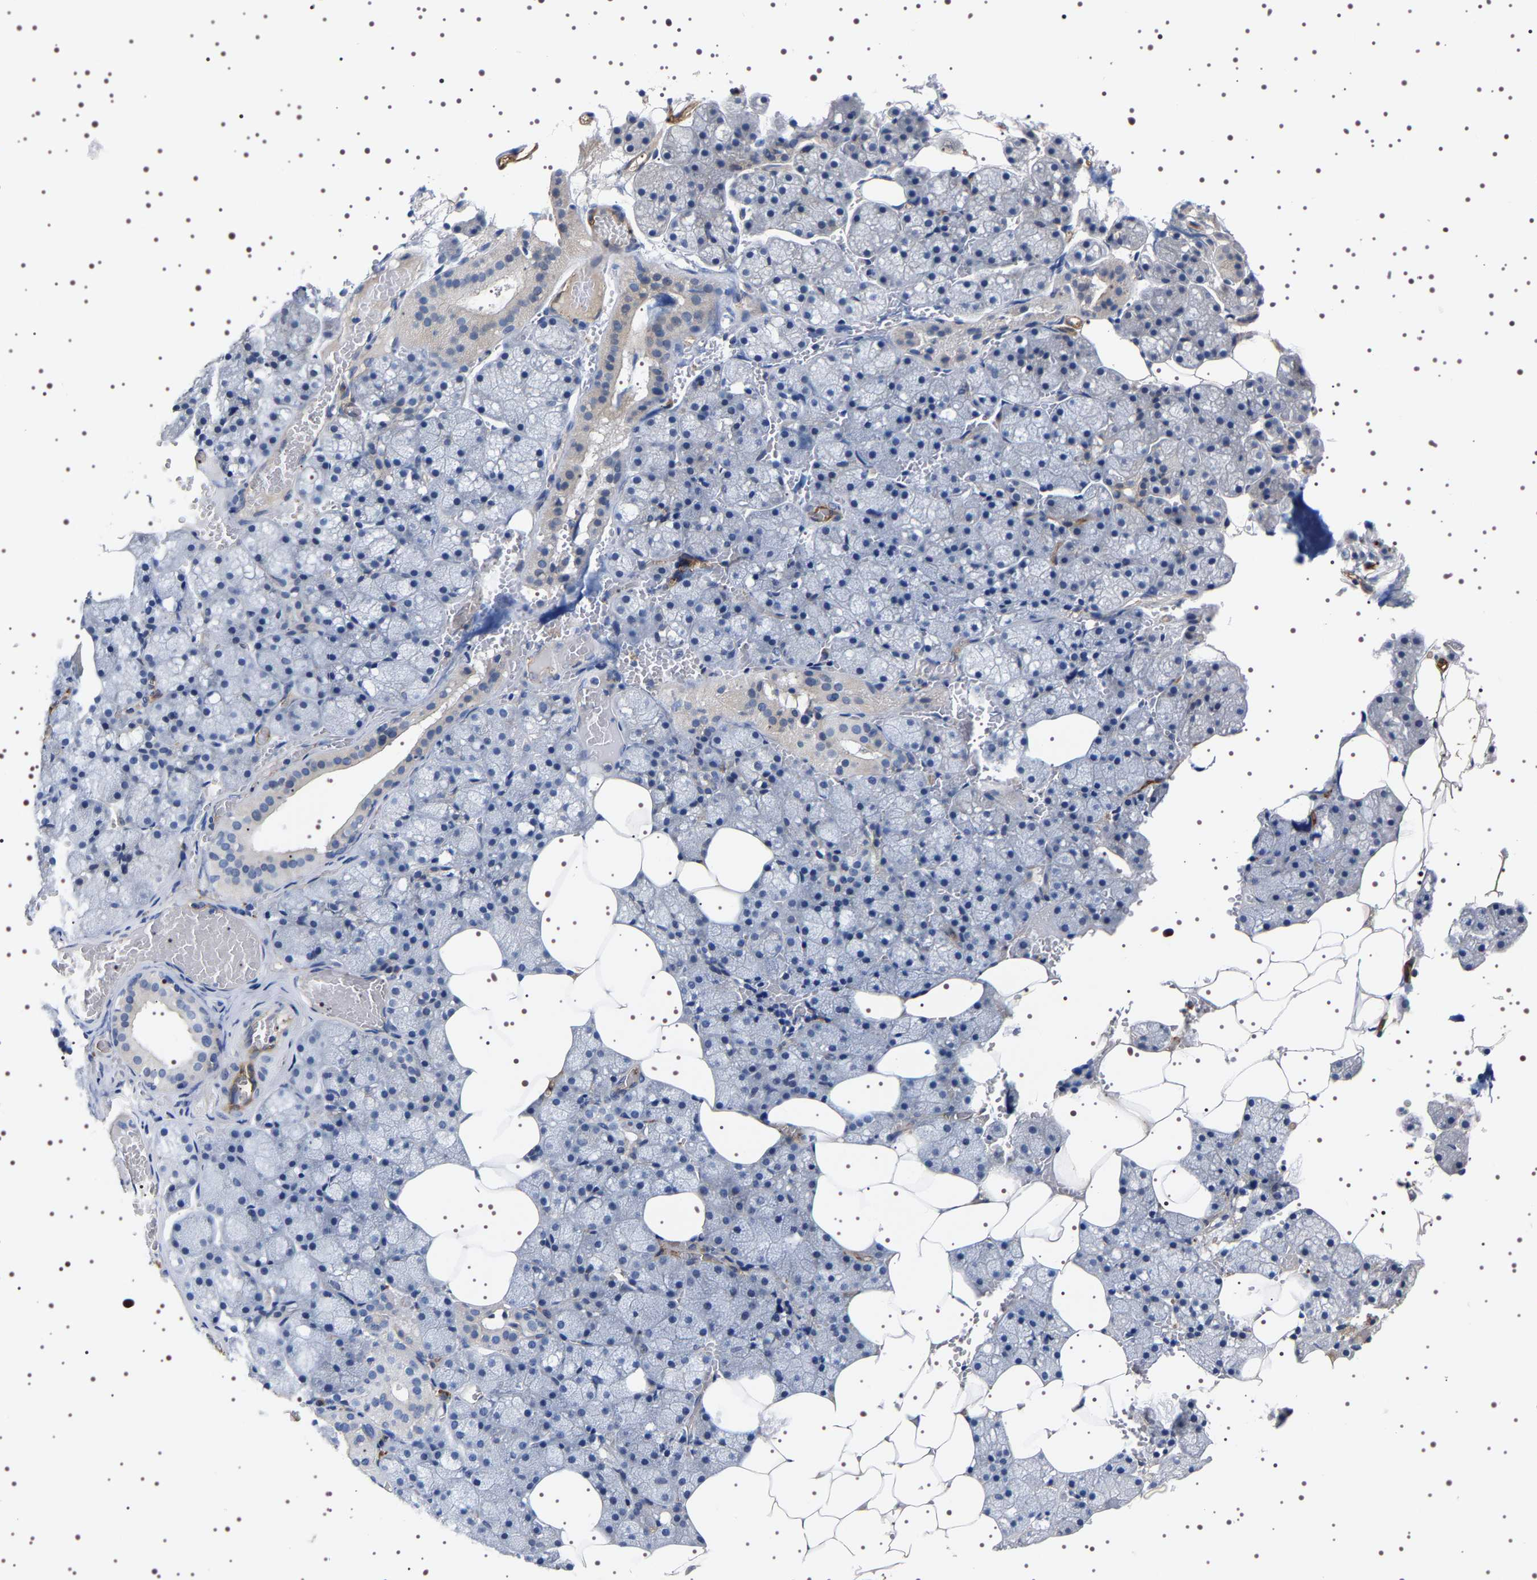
{"staining": {"intensity": "weak", "quantity": "<25%", "location": "cytoplasmic/membranous"}, "tissue": "salivary gland", "cell_type": "Glandular cells", "image_type": "normal", "snomed": [{"axis": "morphology", "description": "Normal tissue, NOS"}, {"axis": "topography", "description": "Salivary gland"}], "caption": "An IHC photomicrograph of normal salivary gland is shown. There is no staining in glandular cells of salivary gland. The staining was performed using DAB (3,3'-diaminobenzidine) to visualize the protein expression in brown, while the nuclei were stained in blue with hematoxylin (Magnification: 20x).", "gene": "ALPL", "patient": {"sex": "male", "age": 62}}